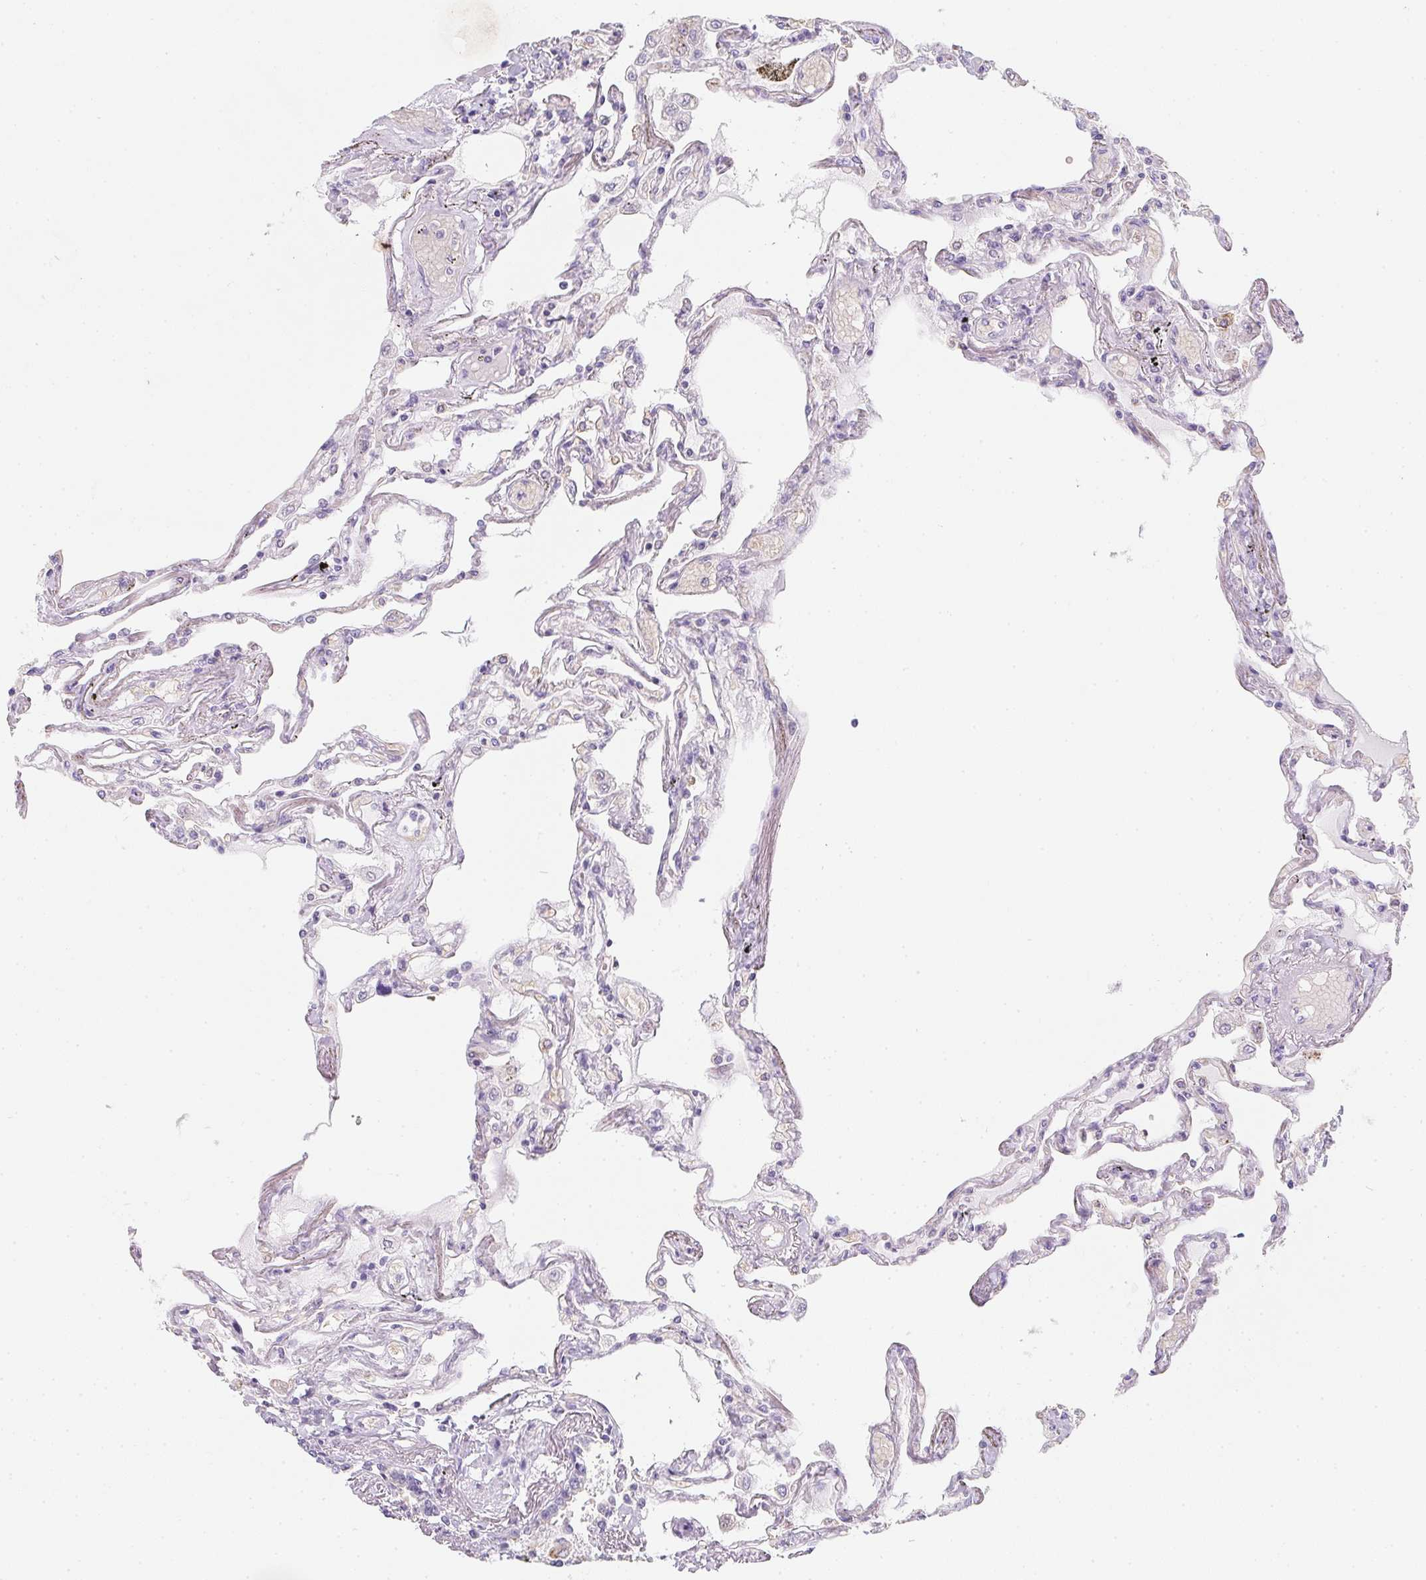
{"staining": {"intensity": "negative", "quantity": "none", "location": "none"}, "tissue": "lung", "cell_type": "Alveolar cells", "image_type": "normal", "snomed": [{"axis": "morphology", "description": "Normal tissue, NOS"}, {"axis": "morphology", "description": "Adenocarcinoma, NOS"}, {"axis": "topography", "description": "Cartilage tissue"}, {"axis": "topography", "description": "Lung"}], "caption": "A high-resolution image shows immunohistochemistry (IHC) staining of benign lung, which displays no significant positivity in alveolar cells. The staining was performed using DAB (3,3'-diaminobenzidine) to visualize the protein expression in brown, while the nuclei were stained in blue with hematoxylin (Magnification: 20x).", "gene": "DCD", "patient": {"sex": "female", "age": 67}}